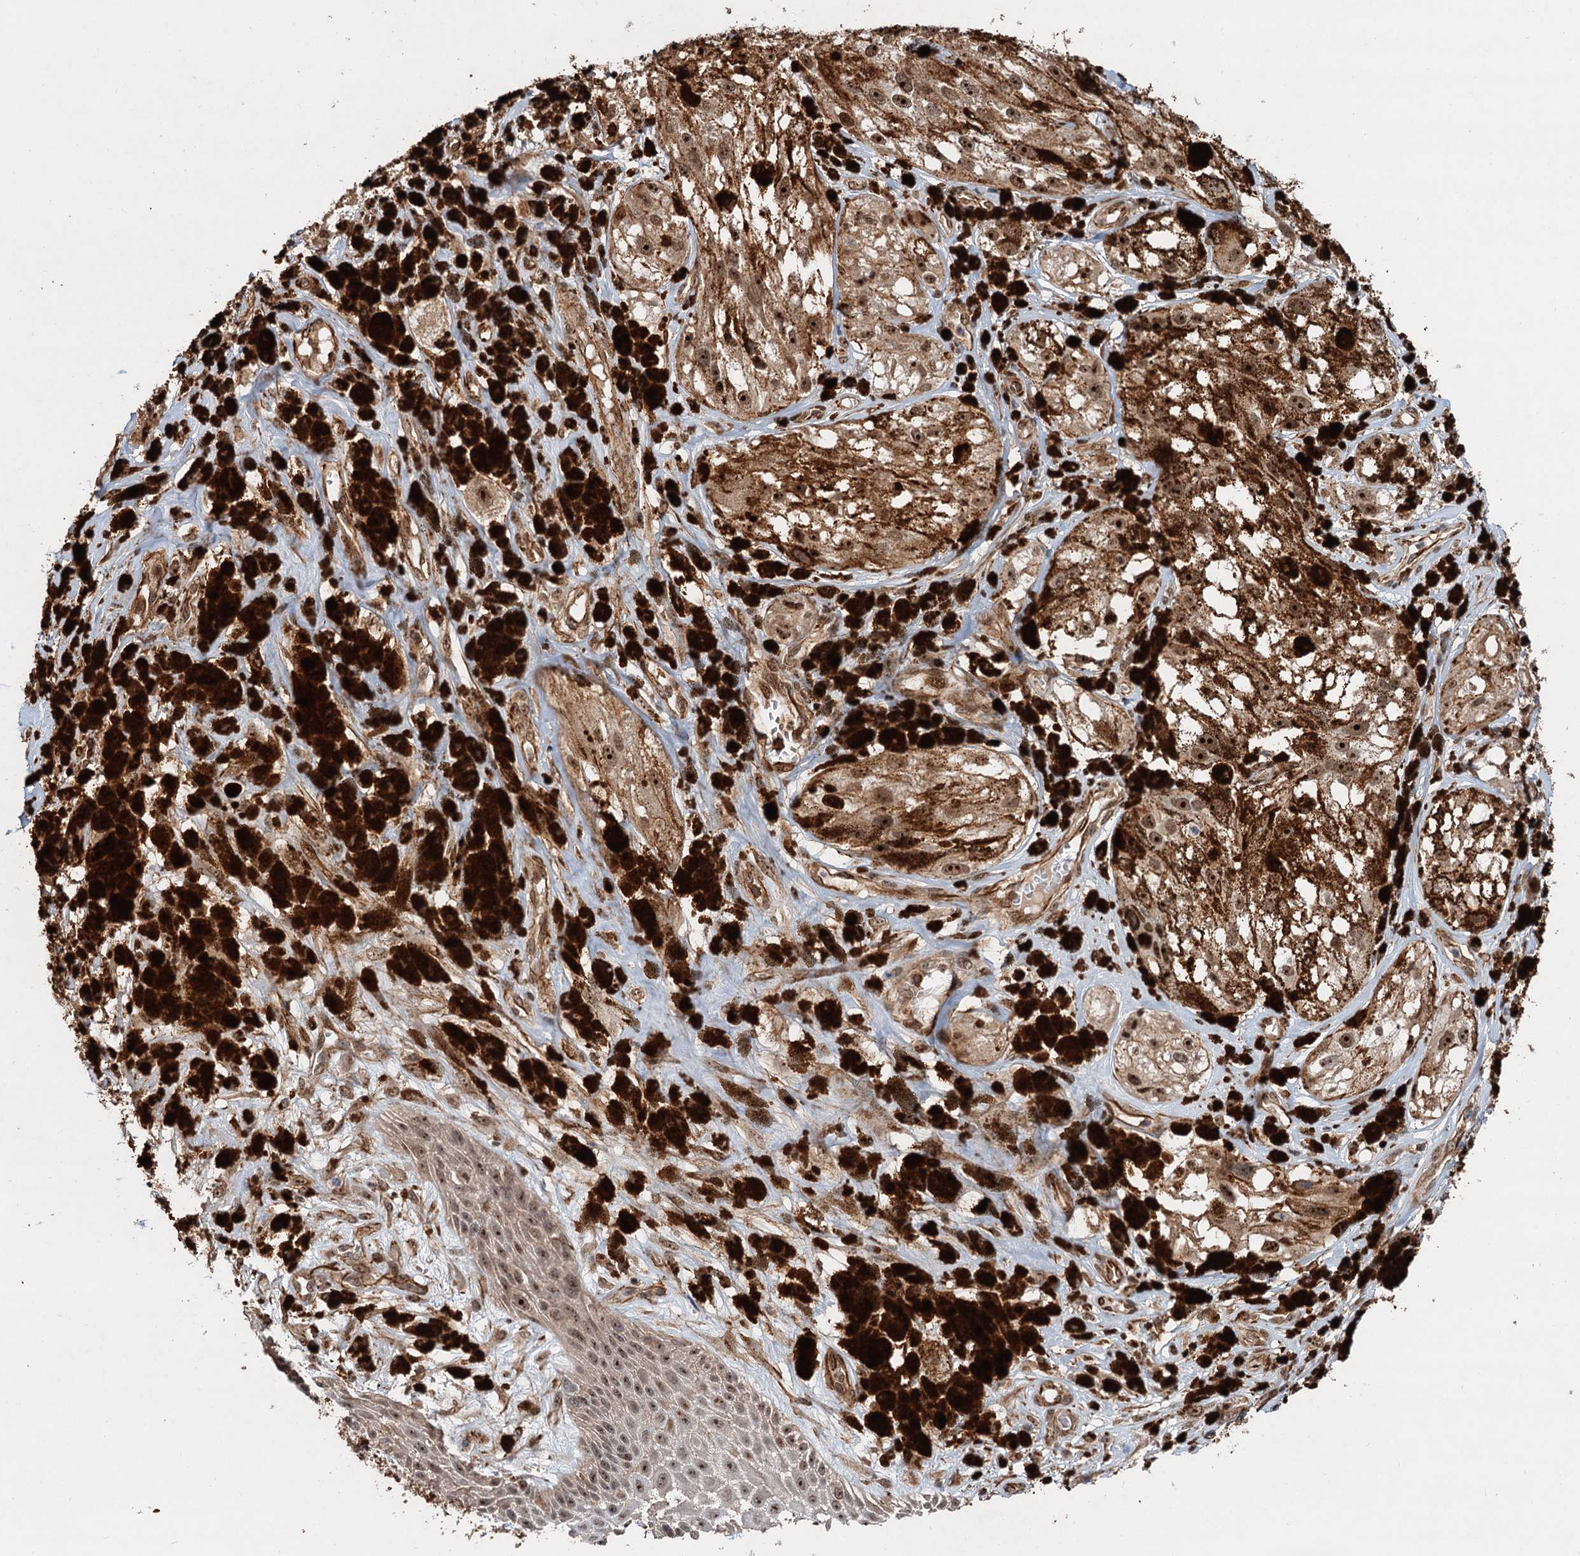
{"staining": {"intensity": "moderate", "quantity": ">75%", "location": "cytoplasmic/membranous,nuclear"}, "tissue": "melanoma", "cell_type": "Tumor cells", "image_type": "cancer", "snomed": [{"axis": "morphology", "description": "Malignant melanoma, NOS"}, {"axis": "topography", "description": "Skin"}], "caption": "Moderate cytoplasmic/membranous and nuclear protein staining is appreciated in approximately >75% of tumor cells in melanoma.", "gene": "TMA16", "patient": {"sex": "male", "age": 88}}